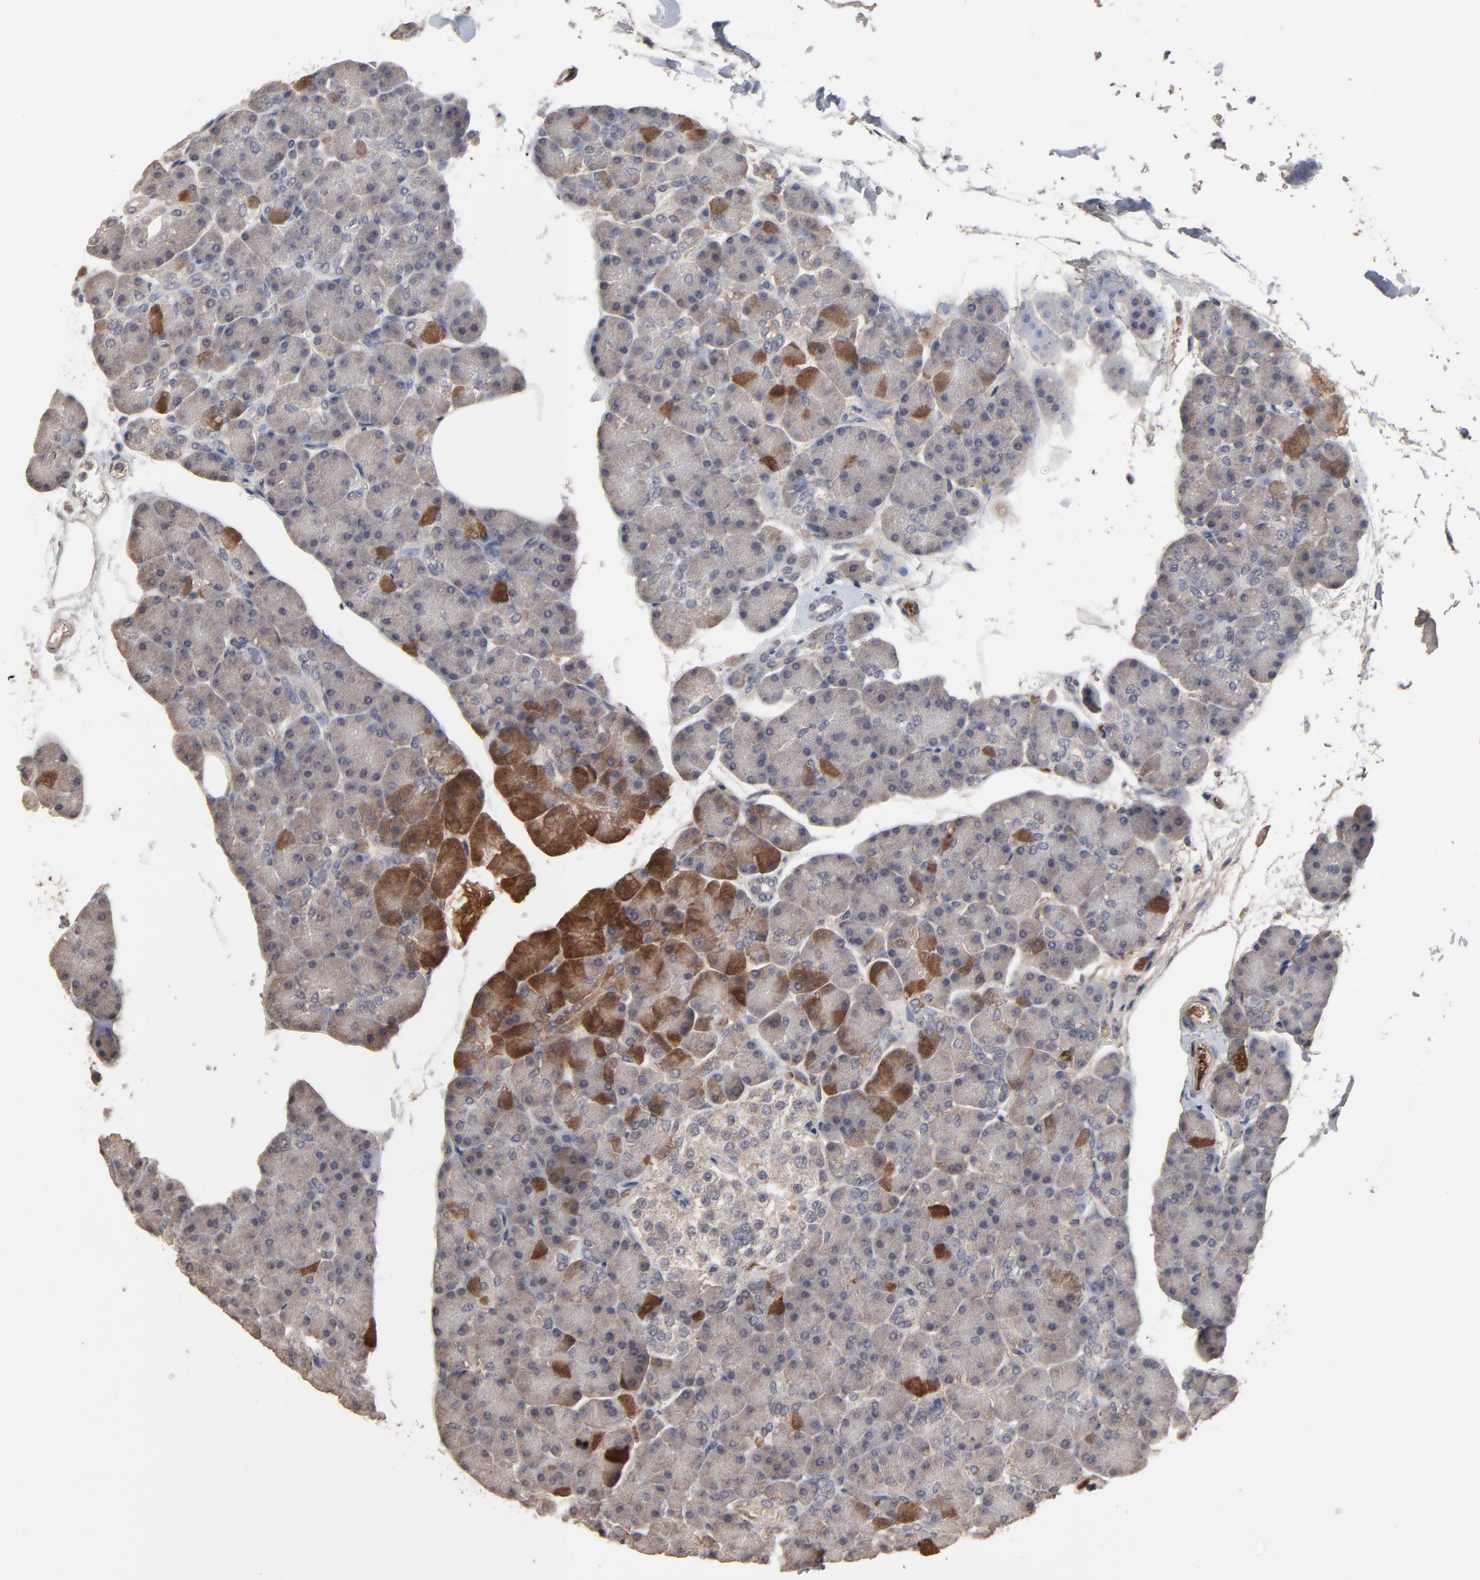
{"staining": {"intensity": "strong", "quantity": "<25%", "location": "cytoplasmic/membranous"}, "tissue": "pancreas", "cell_type": "Exocrine glandular cells", "image_type": "normal", "snomed": [{"axis": "morphology", "description": "Normal tissue, NOS"}, {"axis": "topography", "description": "Pancreas"}], "caption": "Immunohistochemistry (IHC) of benign pancreas shows medium levels of strong cytoplasmic/membranous staining in about <25% of exocrine glandular cells. The staining was performed using DAB to visualize the protein expression in brown, while the nuclei were stained in blue with hematoxylin (Magnification: 20x).", "gene": "VPREB3", "patient": {"sex": "female", "age": 43}}